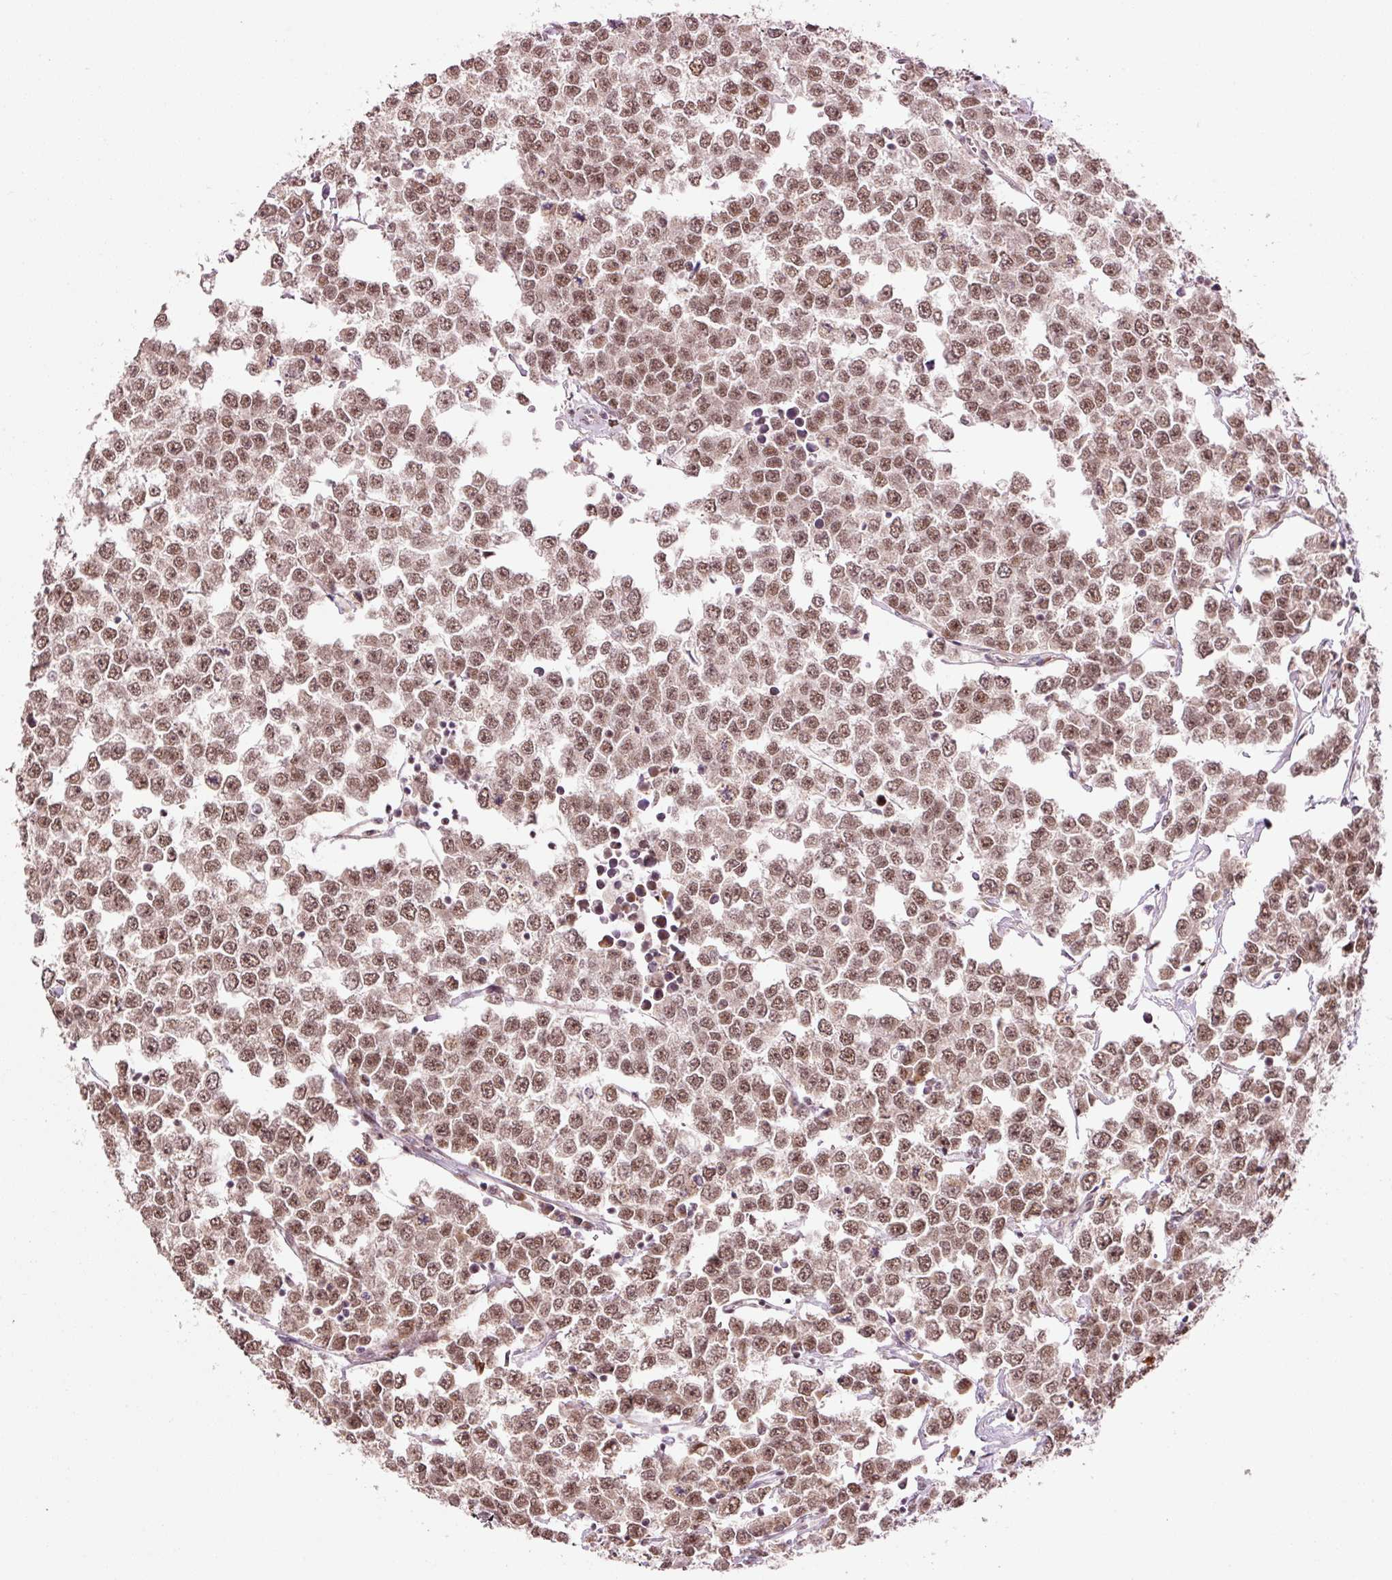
{"staining": {"intensity": "moderate", "quantity": ">75%", "location": "nuclear"}, "tissue": "testis cancer", "cell_type": "Tumor cells", "image_type": "cancer", "snomed": [{"axis": "morphology", "description": "Seminoma, NOS"}, {"axis": "morphology", "description": "Carcinoma, Embryonal, NOS"}, {"axis": "topography", "description": "Testis"}], "caption": "Brown immunohistochemical staining in human testis cancer displays moderate nuclear expression in approximately >75% of tumor cells.", "gene": "ANKRD20A1", "patient": {"sex": "male", "age": 52}}